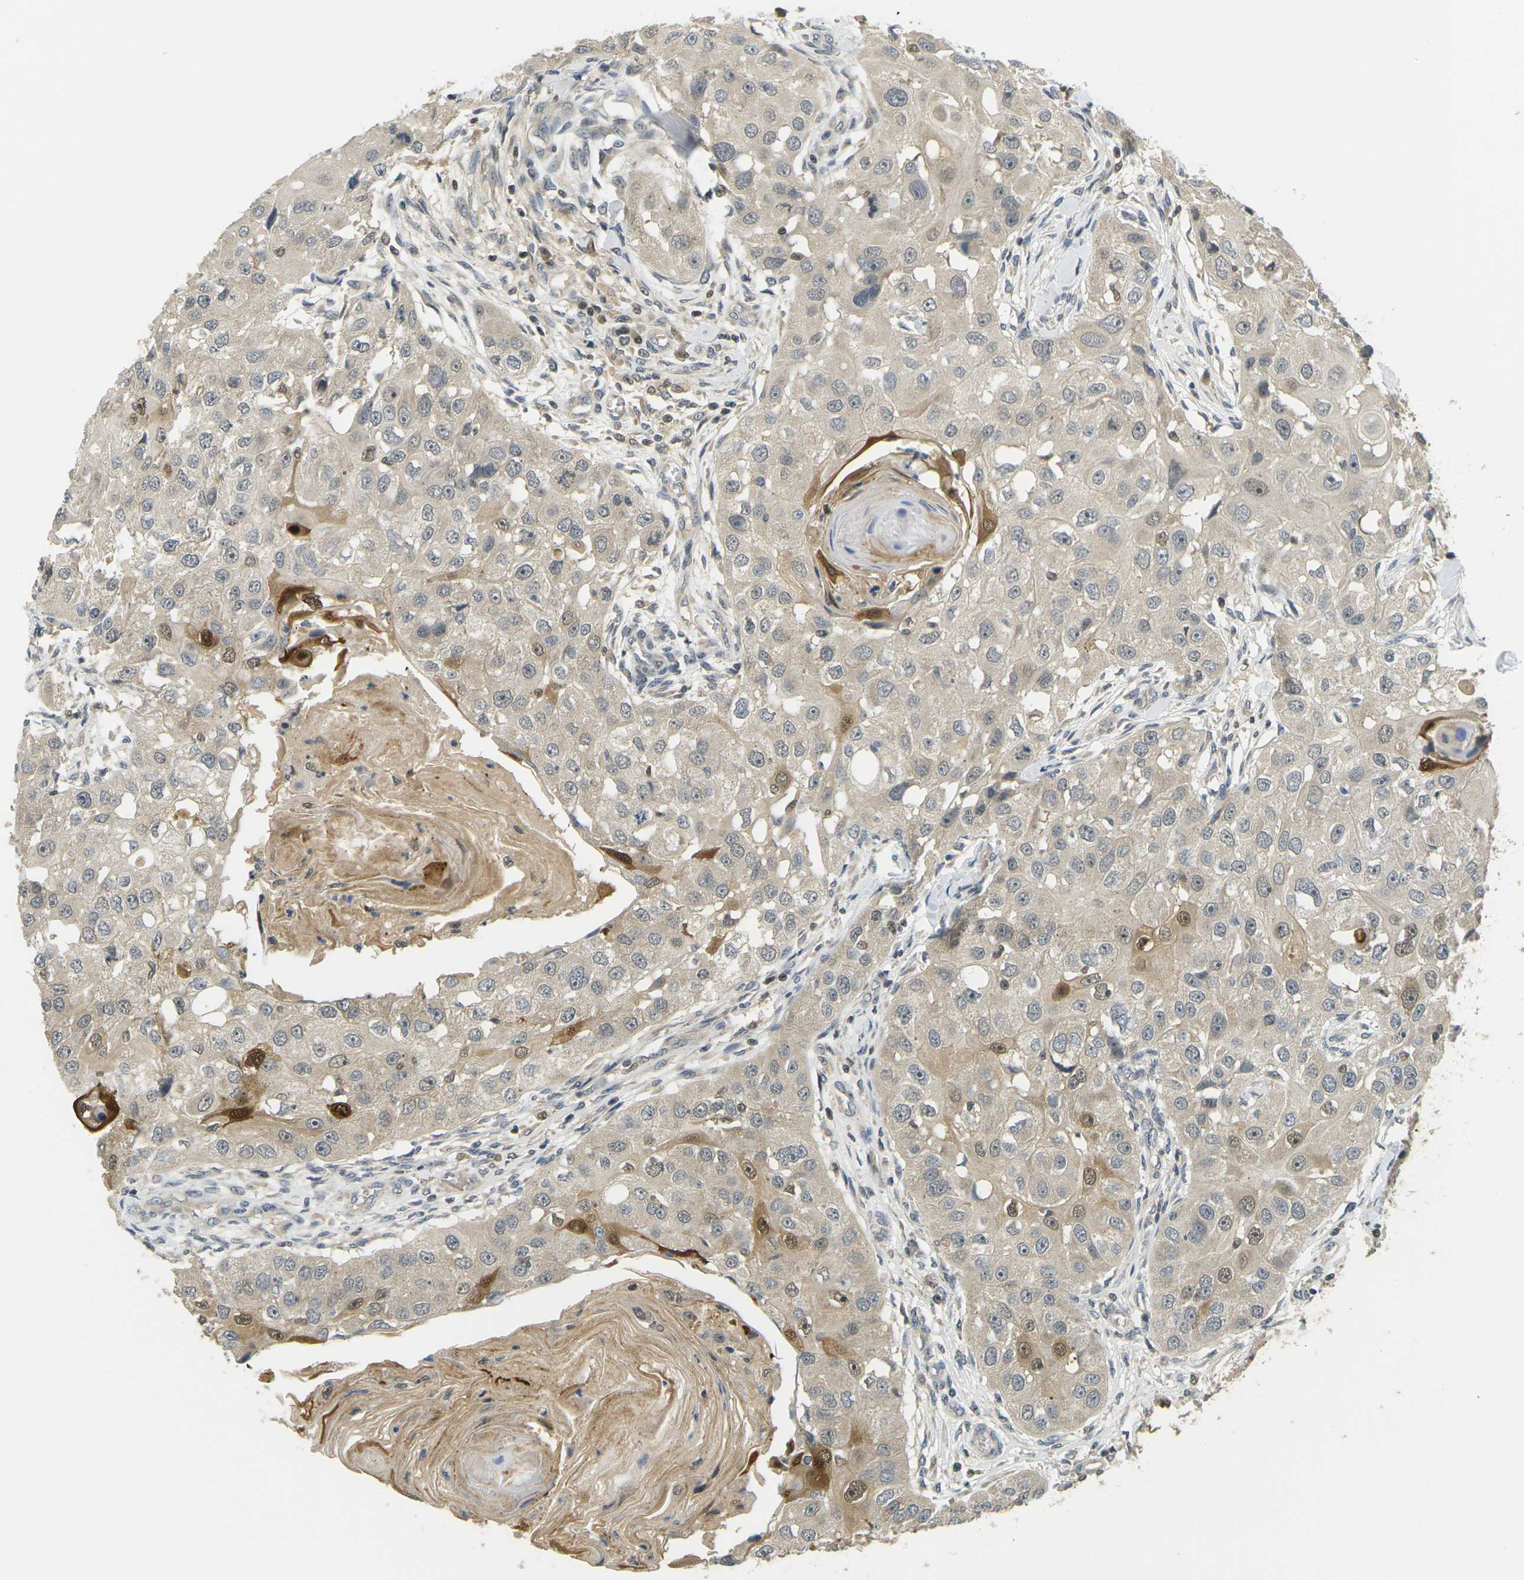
{"staining": {"intensity": "weak", "quantity": ">75%", "location": "cytoplasmic/membranous,nuclear"}, "tissue": "head and neck cancer", "cell_type": "Tumor cells", "image_type": "cancer", "snomed": [{"axis": "morphology", "description": "Normal tissue, NOS"}, {"axis": "morphology", "description": "Squamous cell carcinoma, NOS"}, {"axis": "topography", "description": "Skeletal muscle"}, {"axis": "topography", "description": "Head-Neck"}], "caption": "Brown immunohistochemical staining in human squamous cell carcinoma (head and neck) reveals weak cytoplasmic/membranous and nuclear staining in approximately >75% of tumor cells.", "gene": "KLHL8", "patient": {"sex": "male", "age": 51}}